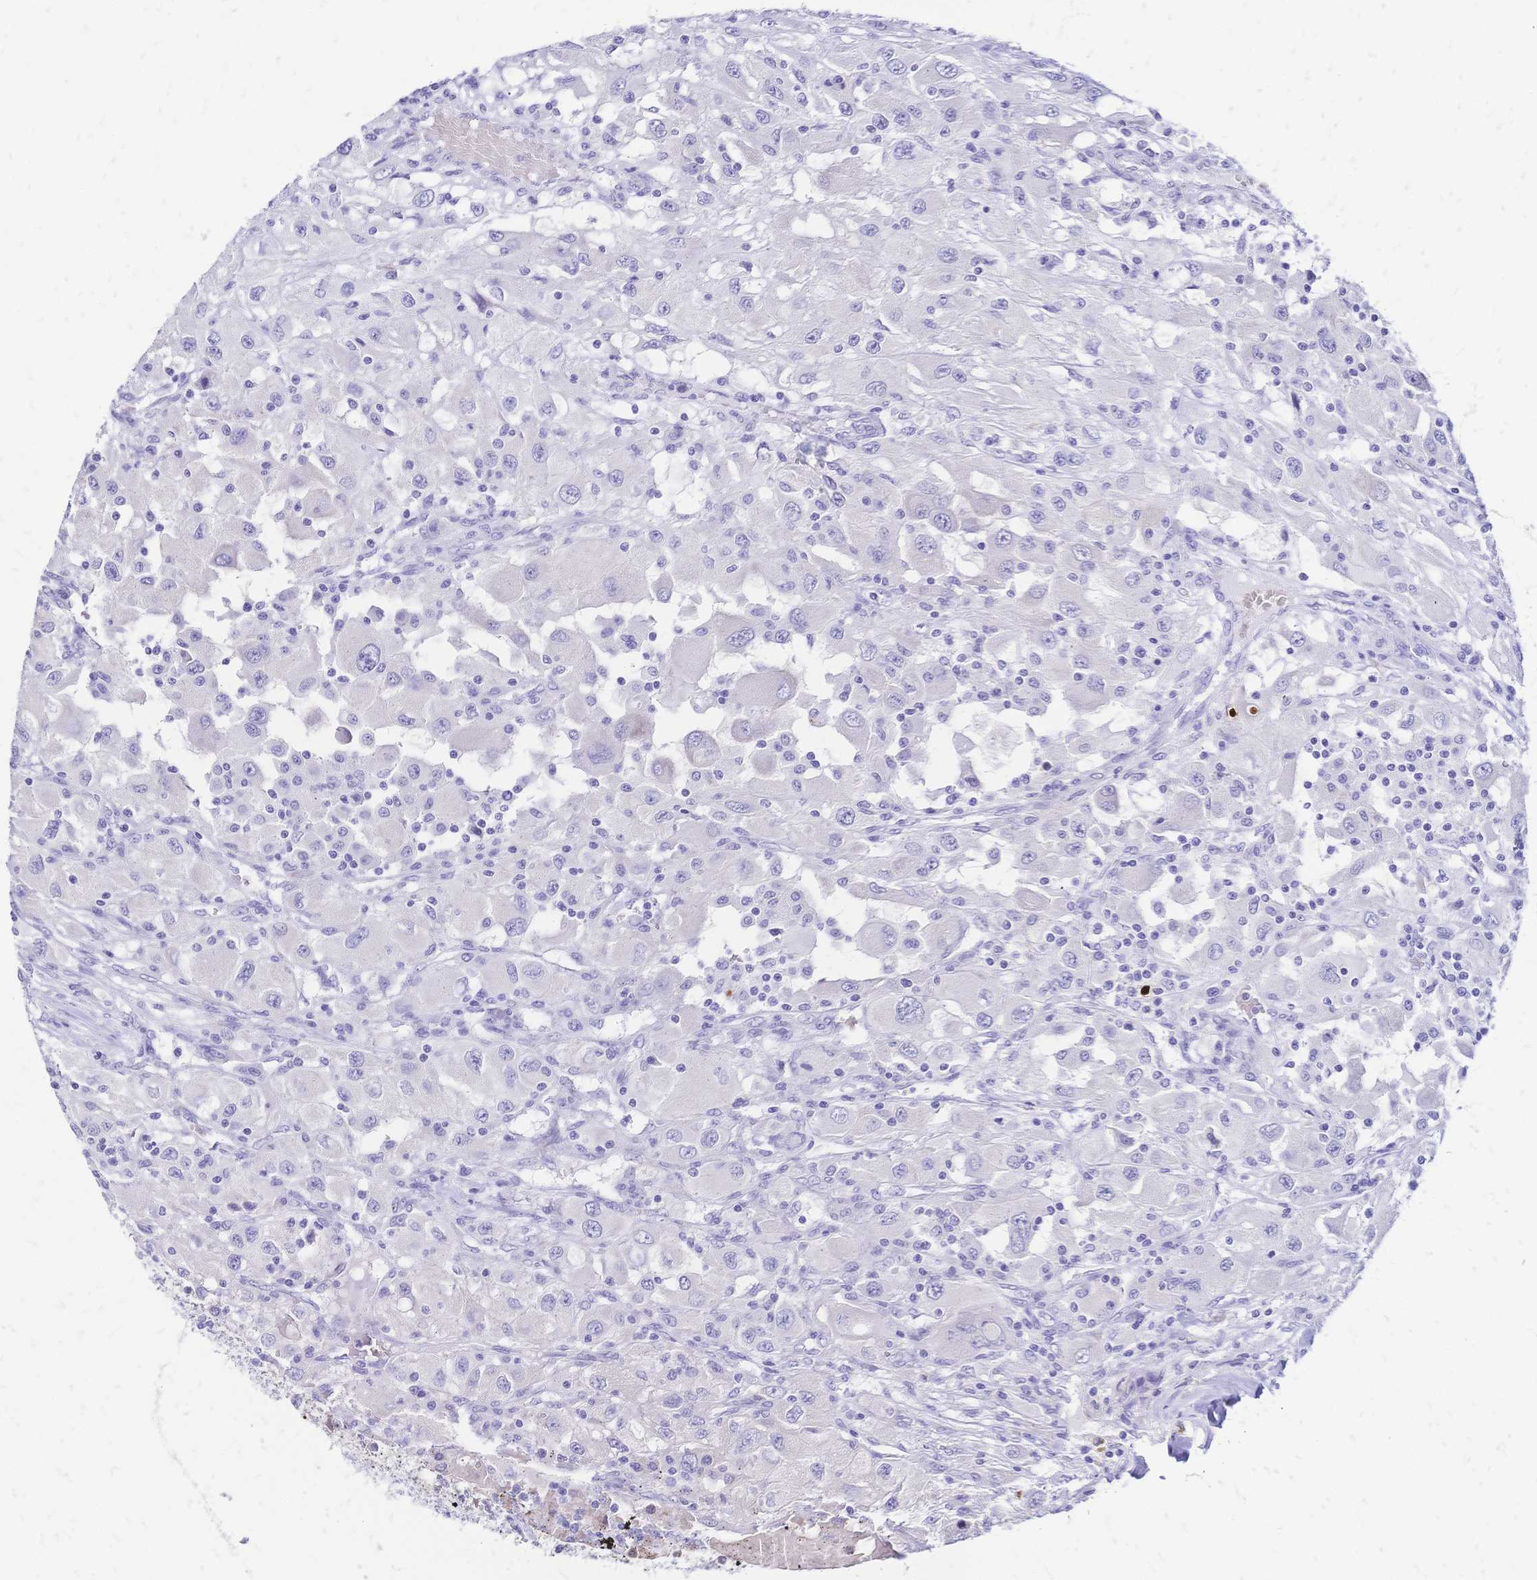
{"staining": {"intensity": "negative", "quantity": "none", "location": "none"}, "tissue": "renal cancer", "cell_type": "Tumor cells", "image_type": "cancer", "snomed": [{"axis": "morphology", "description": "Adenocarcinoma, NOS"}, {"axis": "topography", "description": "Kidney"}], "caption": "Renal cancer stained for a protein using immunohistochemistry displays no expression tumor cells.", "gene": "GRB7", "patient": {"sex": "female", "age": 67}}